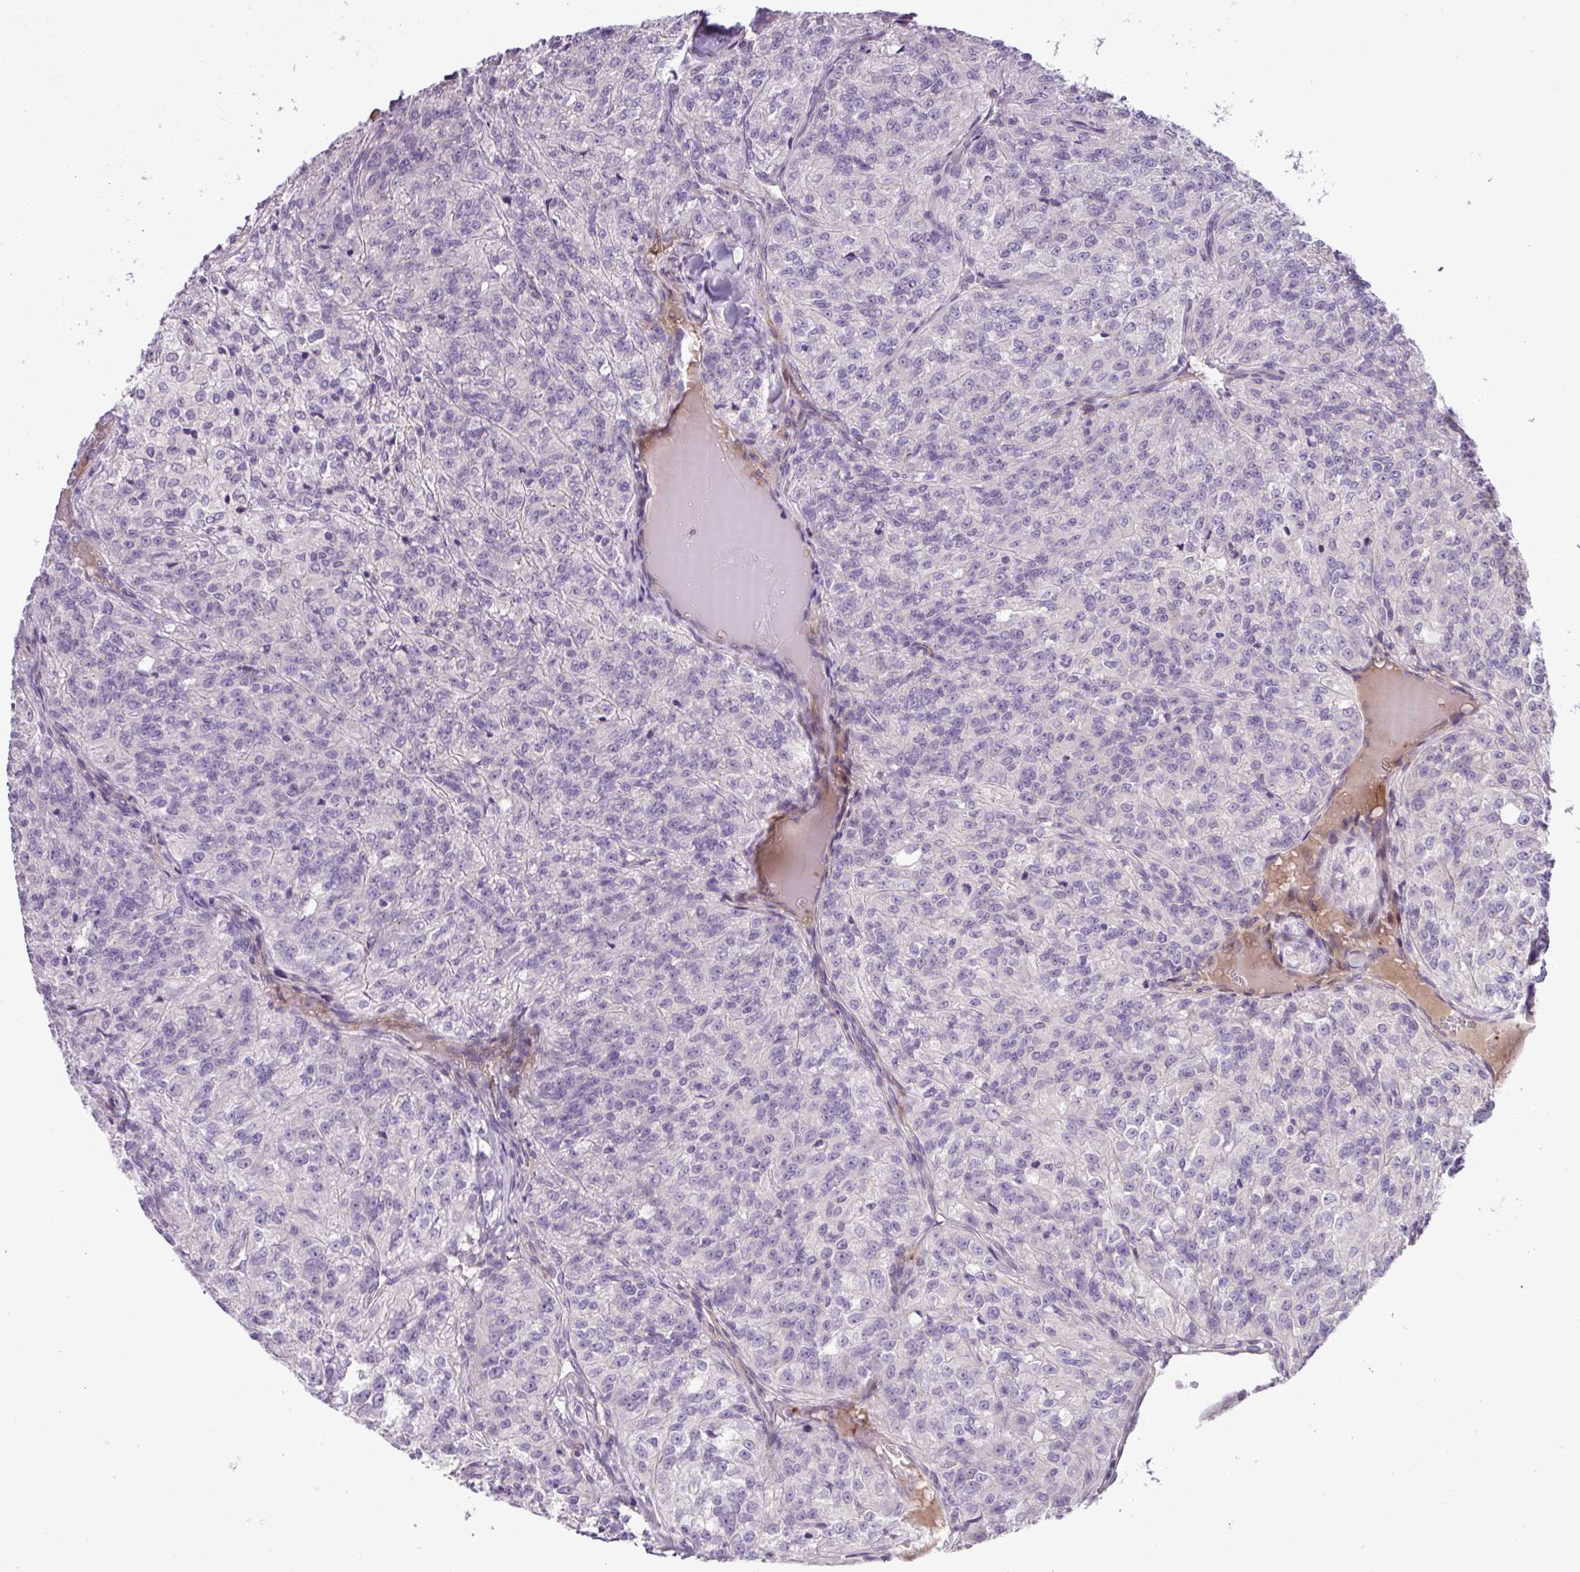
{"staining": {"intensity": "negative", "quantity": "none", "location": "none"}, "tissue": "renal cancer", "cell_type": "Tumor cells", "image_type": "cancer", "snomed": [{"axis": "morphology", "description": "Adenocarcinoma, NOS"}, {"axis": "topography", "description": "Kidney"}], "caption": "Immunohistochemistry photomicrograph of renal adenocarcinoma stained for a protein (brown), which reveals no positivity in tumor cells. The staining is performed using DAB (3,3'-diaminobenzidine) brown chromogen with nuclei counter-stained in using hematoxylin.", "gene": "DNAJB13", "patient": {"sex": "female", "age": 63}}